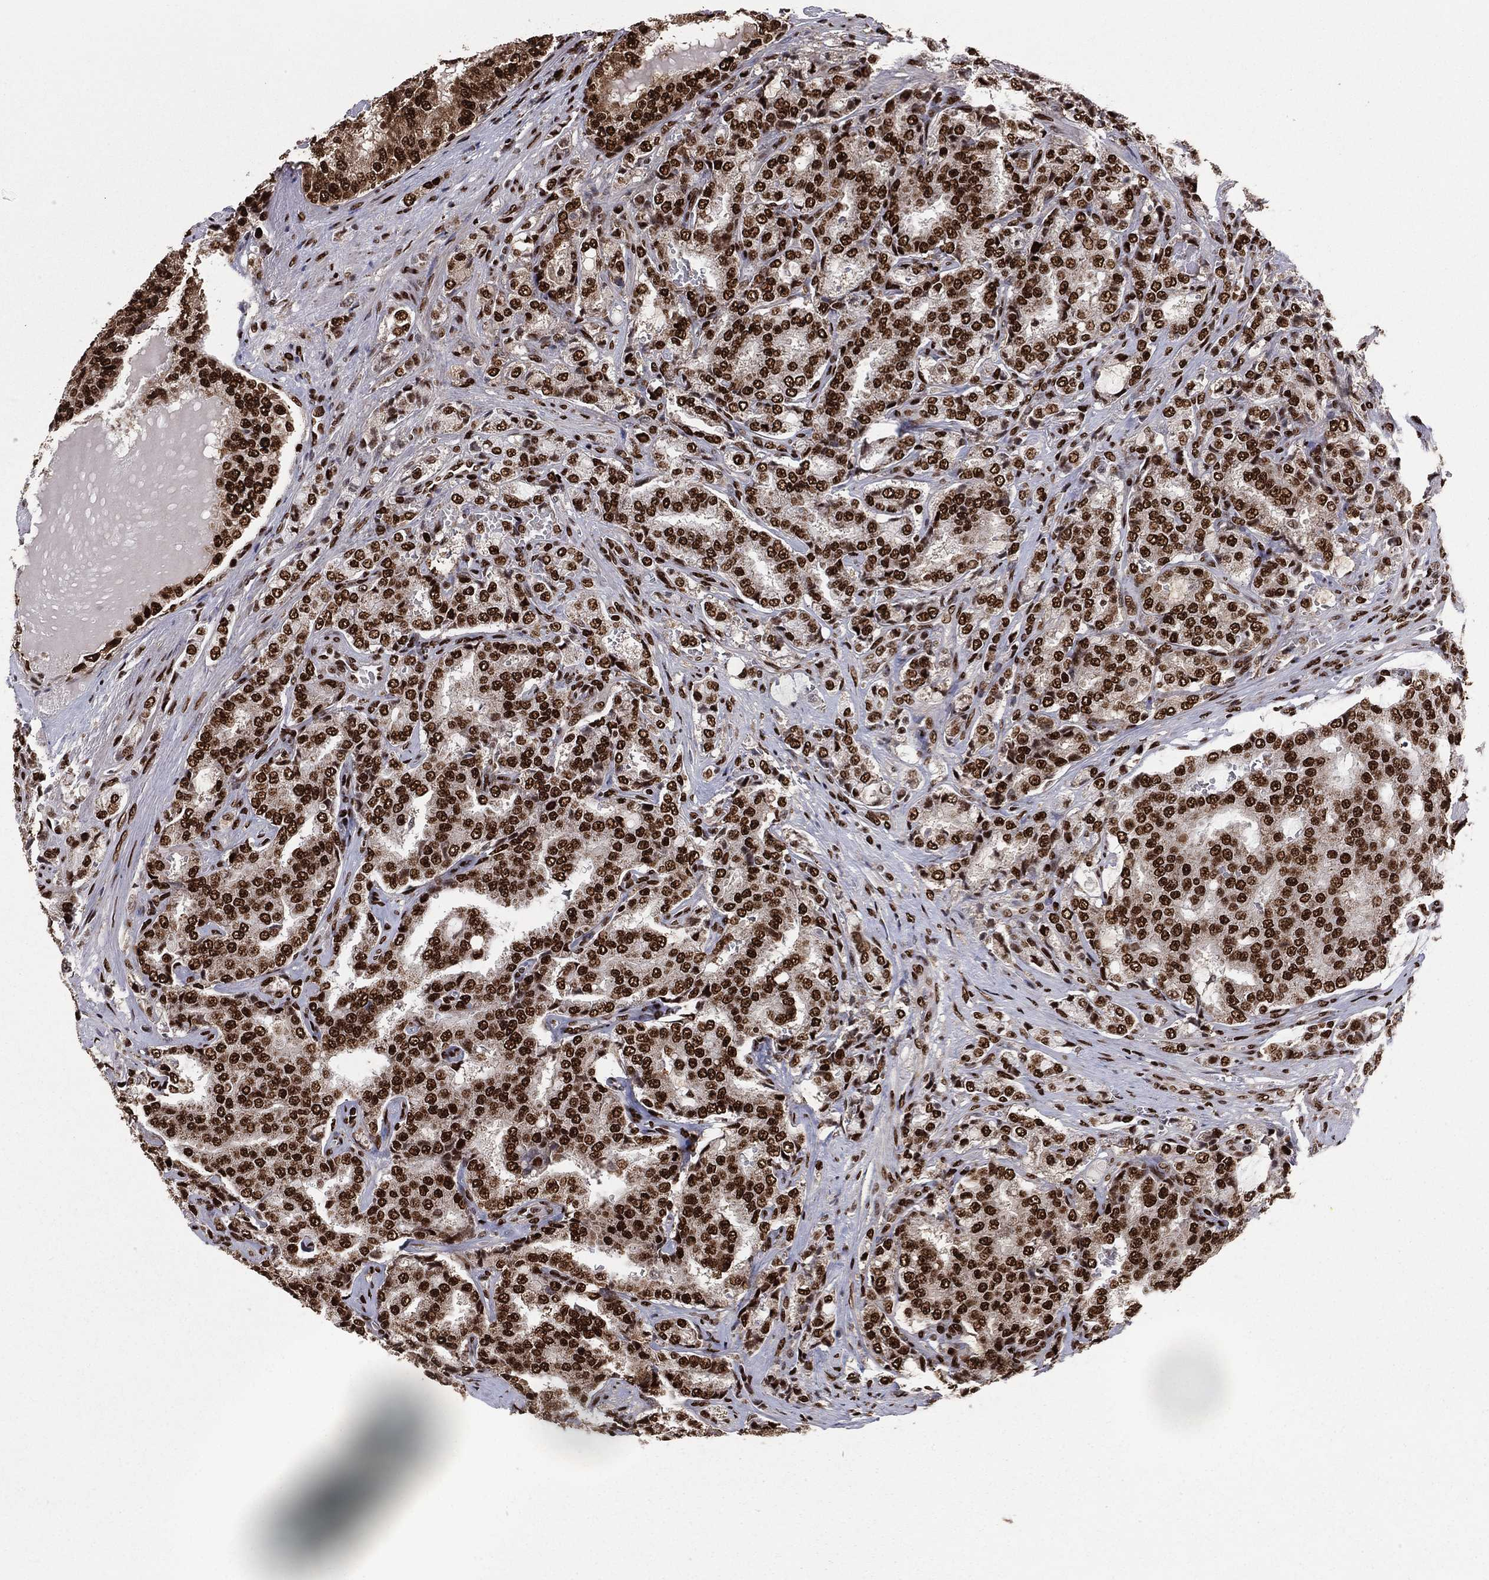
{"staining": {"intensity": "strong", "quantity": ">75%", "location": "nuclear"}, "tissue": "prostate cancer", "cell_type": "Tumor cells", "image_type": "cancer", "snomed": [{"axis": "morphology", "description": "Adenocarcinoma, NOS"}, {"axis": "topography", "description": "Prostate"}], "caption": "Prostate cancer (adenocarcinoma) was stained to show a protein in brown. There is high levels of strong nuclear staining in about >75% of tumor cells. Using DAB (3,3'-diaminobenzidine) (brown) and hematoxylin (blue) stains, captured at high magnification using brightfield microscopy.", "gene": "TP53BP1", "patient": {"sex": "male", "age": 65}}